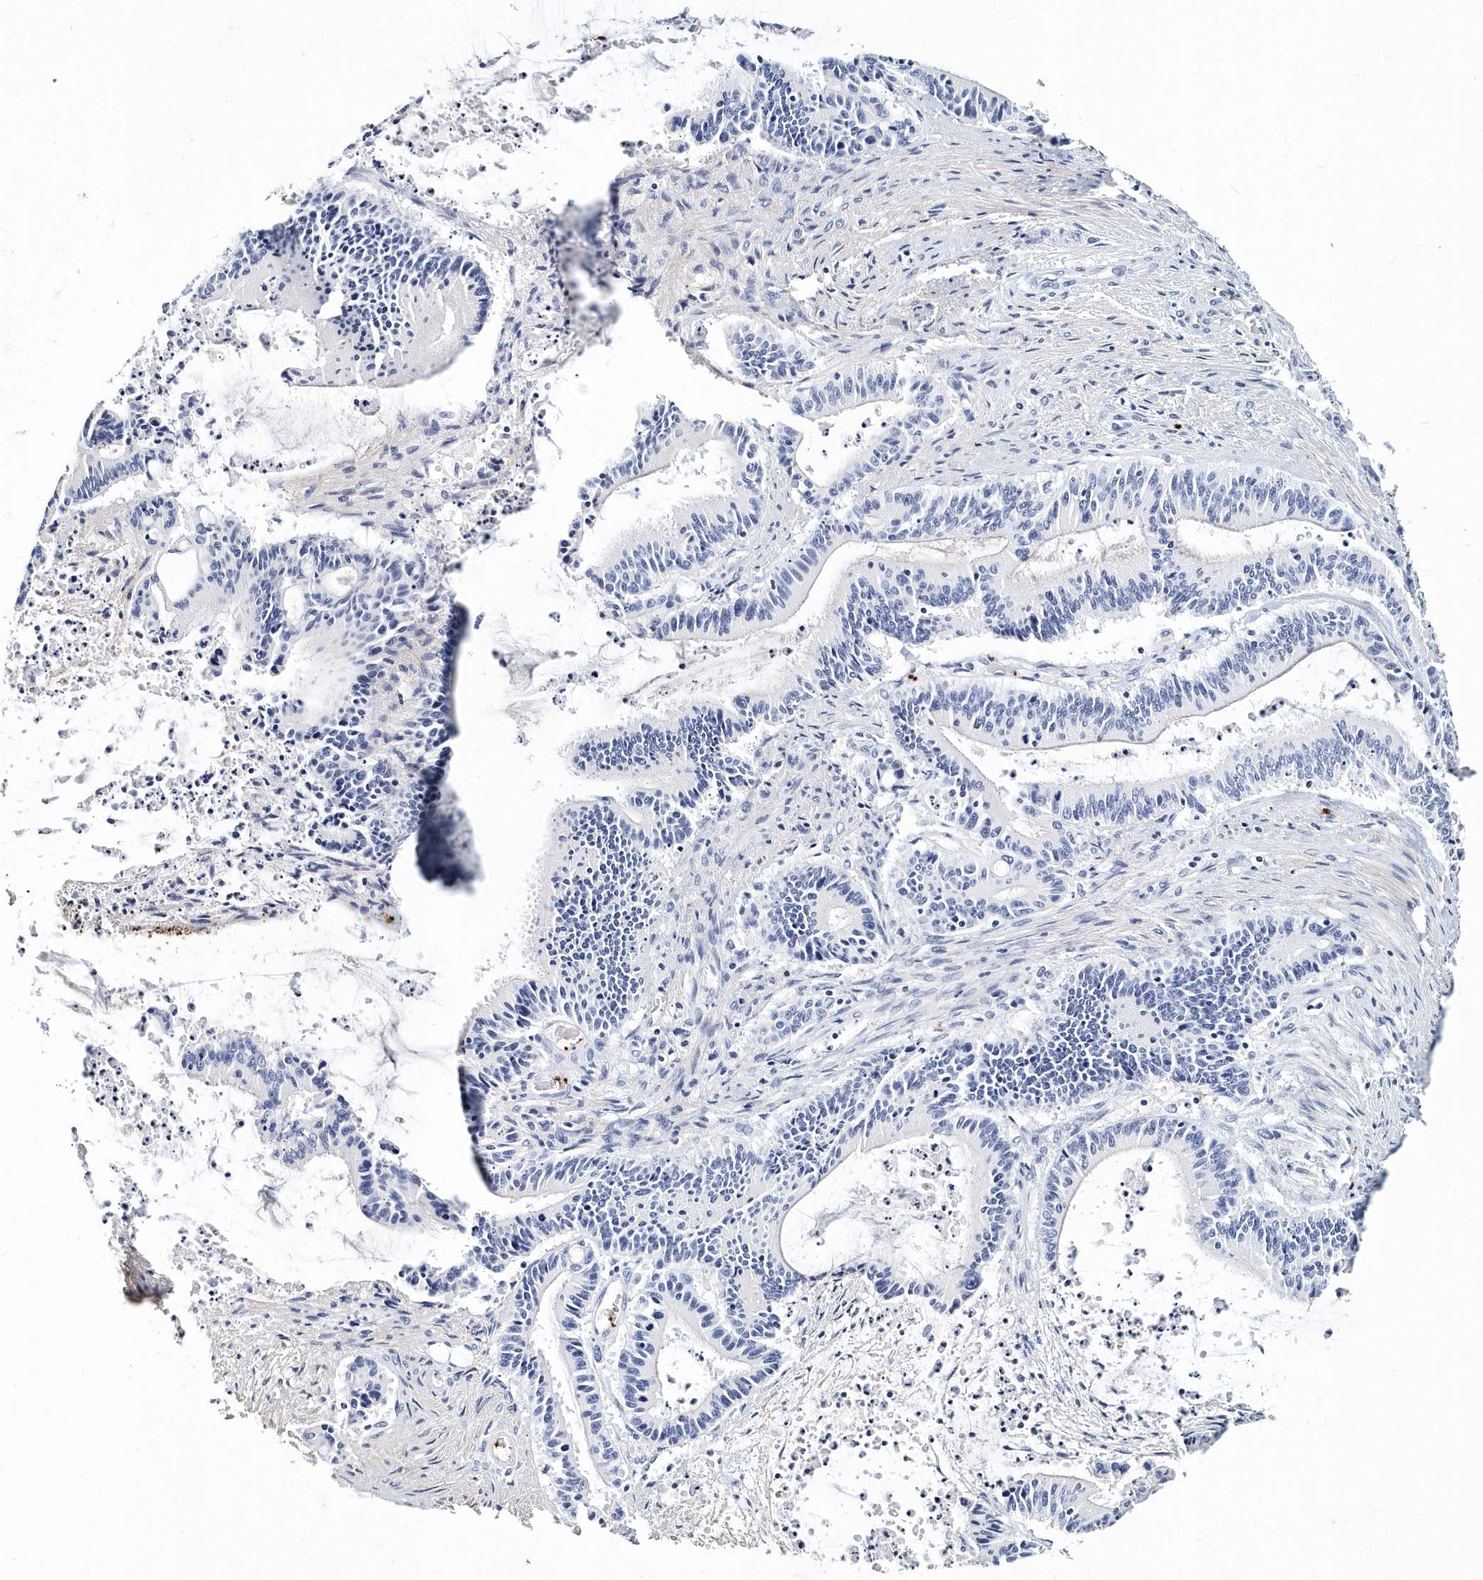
{"staining": {"intensity": "negative", "quantity": "none", "location": "none"}, "tissue": "liver cancer", "cell_type": "Tumor cells", "image_type": "cancer", "snomed": [{"axis": "morphology", "description": "Normal tissue, NOS"}, {"axis": "morphology", "description": "Cholangiocarcinoma"}, {"axis": "topography", "description": "Liver"}, {"axis": "topography", "description": "Peripheral nerve tissue"}], "caption": "The immunohistochemistry histopathology image has no significant expression in tumor cells of cholangiocarcinoma (liver) tissue.", "gene": "ITGA2B", "patient": {"sex": "female", "age": 73}}